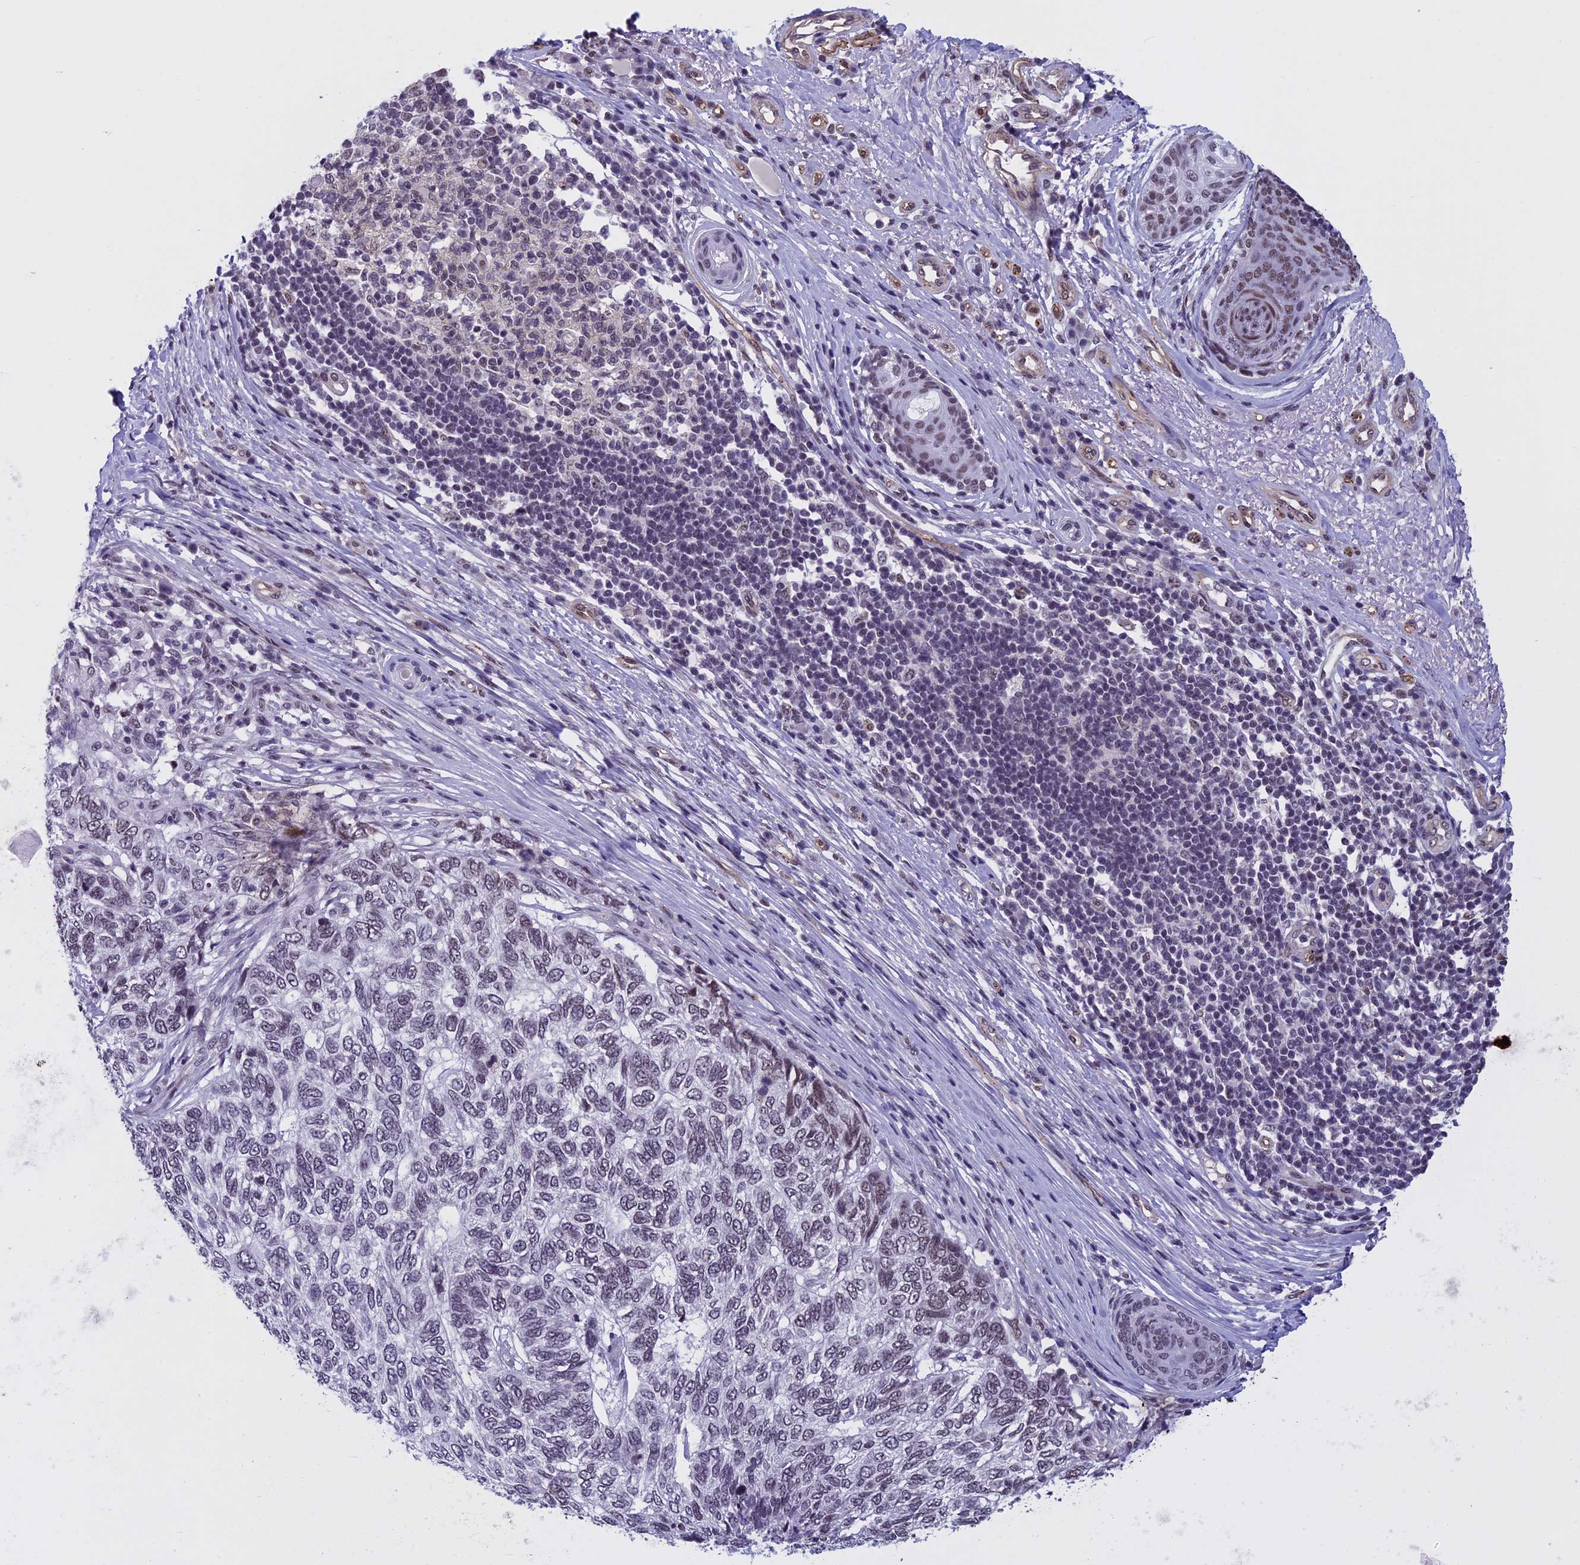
{"staining": {"intensity": "weak", "quantity": "25%-75%", "location": "nuclear"}, "tissue": "skin cancer", "cell_type": "Tumor cells", "image_type": "cancer", "snomed": [{"axis": "morphology", "description": "Basal cell carcinoma"}, {"axis": "topography", "description": "Skin"}], "caption": "IHC (DAB (3,3'-diaminobenzidine)) staining of skin cancer shows weak nuclear protein expression in approximately 25%-75% of tumor cells.", "gene": "NIPBL", "patient": {"sex": "female", "age": 65}}